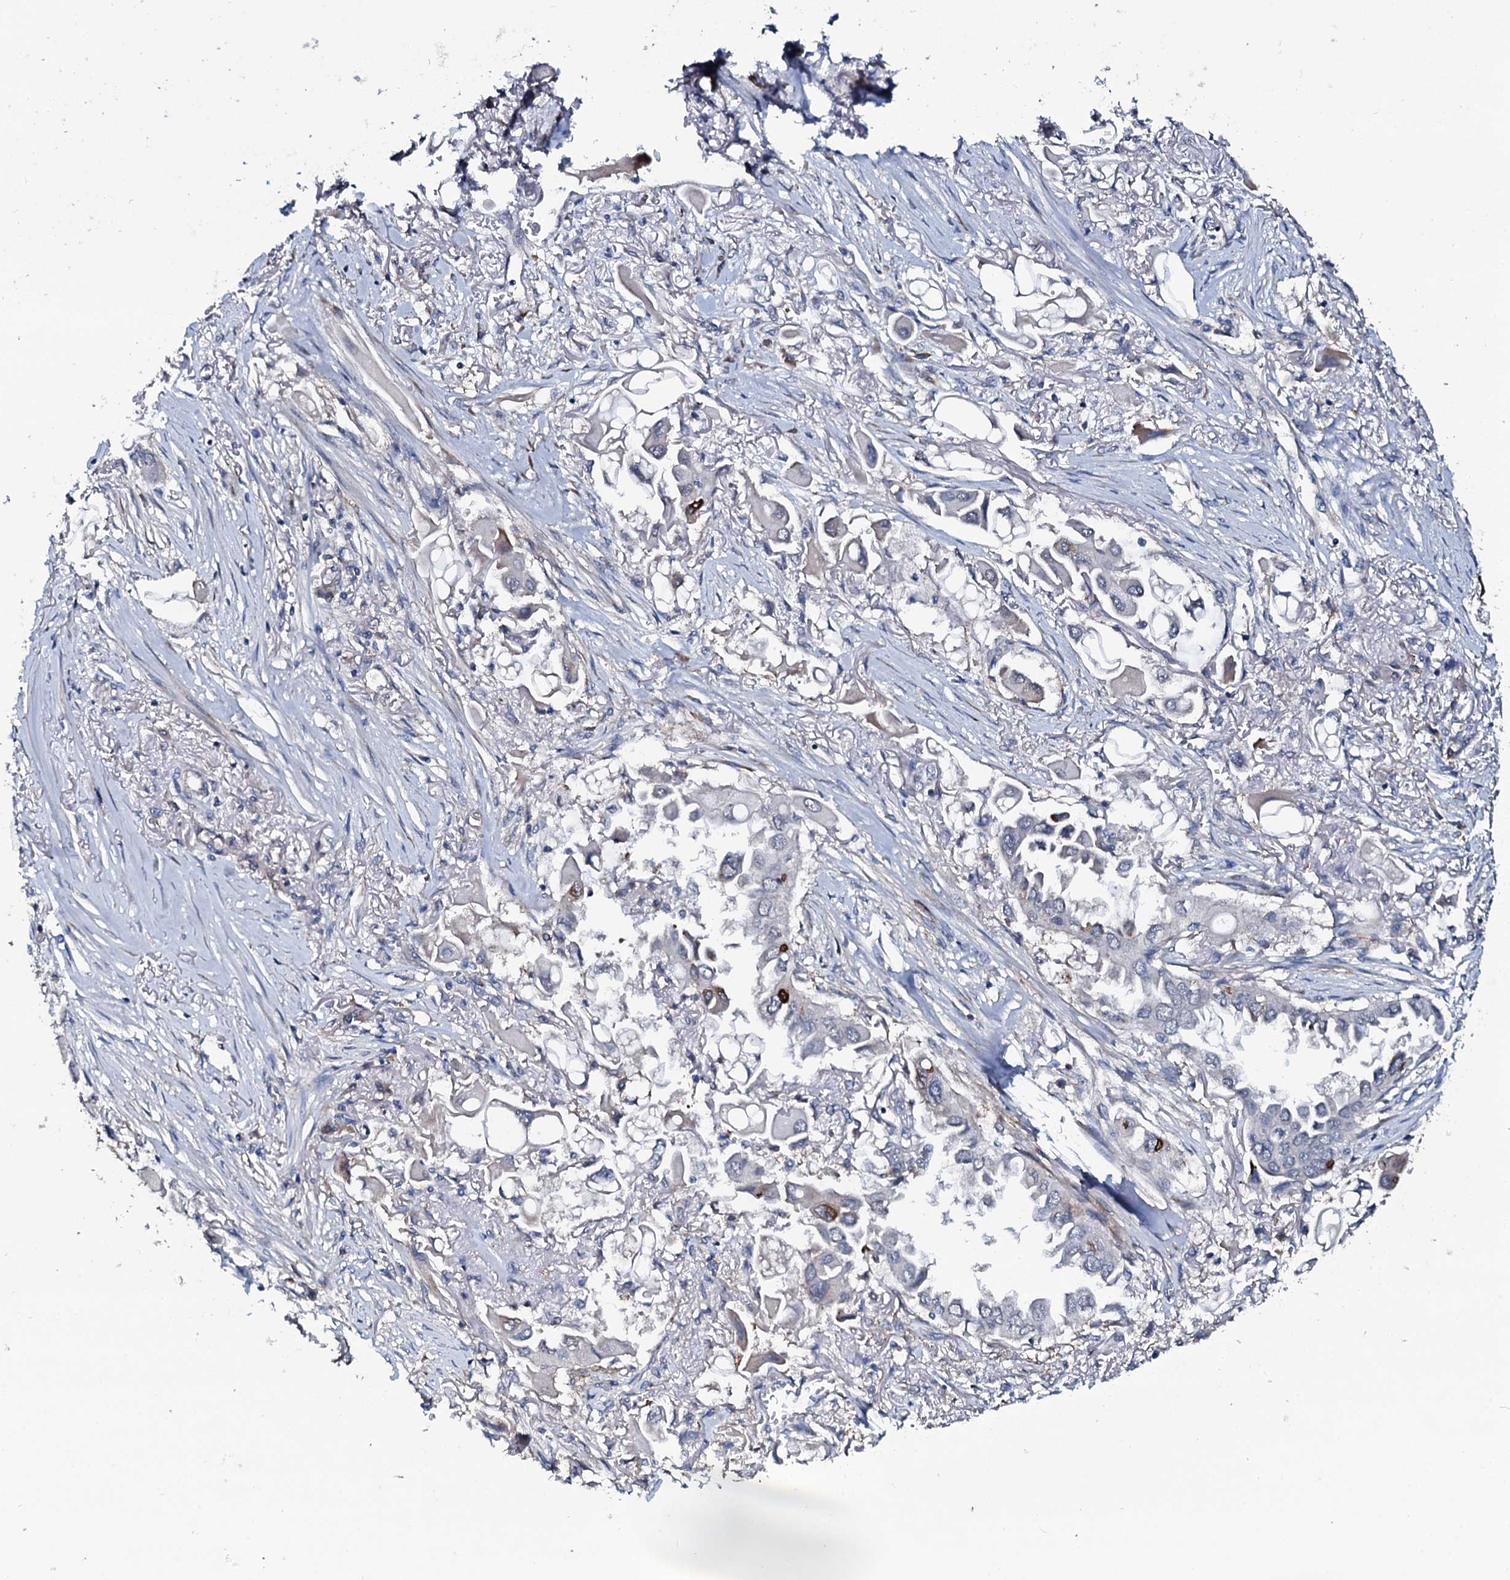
{"staining": {"intensity": "negative", "quantity": "none", "location": "none"}, "tissue": "lung cancer", "cell_type": "Tumor cells", "image_type": "cancer", "snomed": [{"axis": "morphology", "description": "Adenocarcinoma, NOS"}, {"axis": "topography", "description": "Lung"}], "caption": "Lung adenocarcinoma was stained to show a protein in brown. There is no significant positivity in tumor cells. (IHC, brightfield microscopy, high magnification).", "gene": "IL12B", "patient": {"sex": "female", "age": 76}}